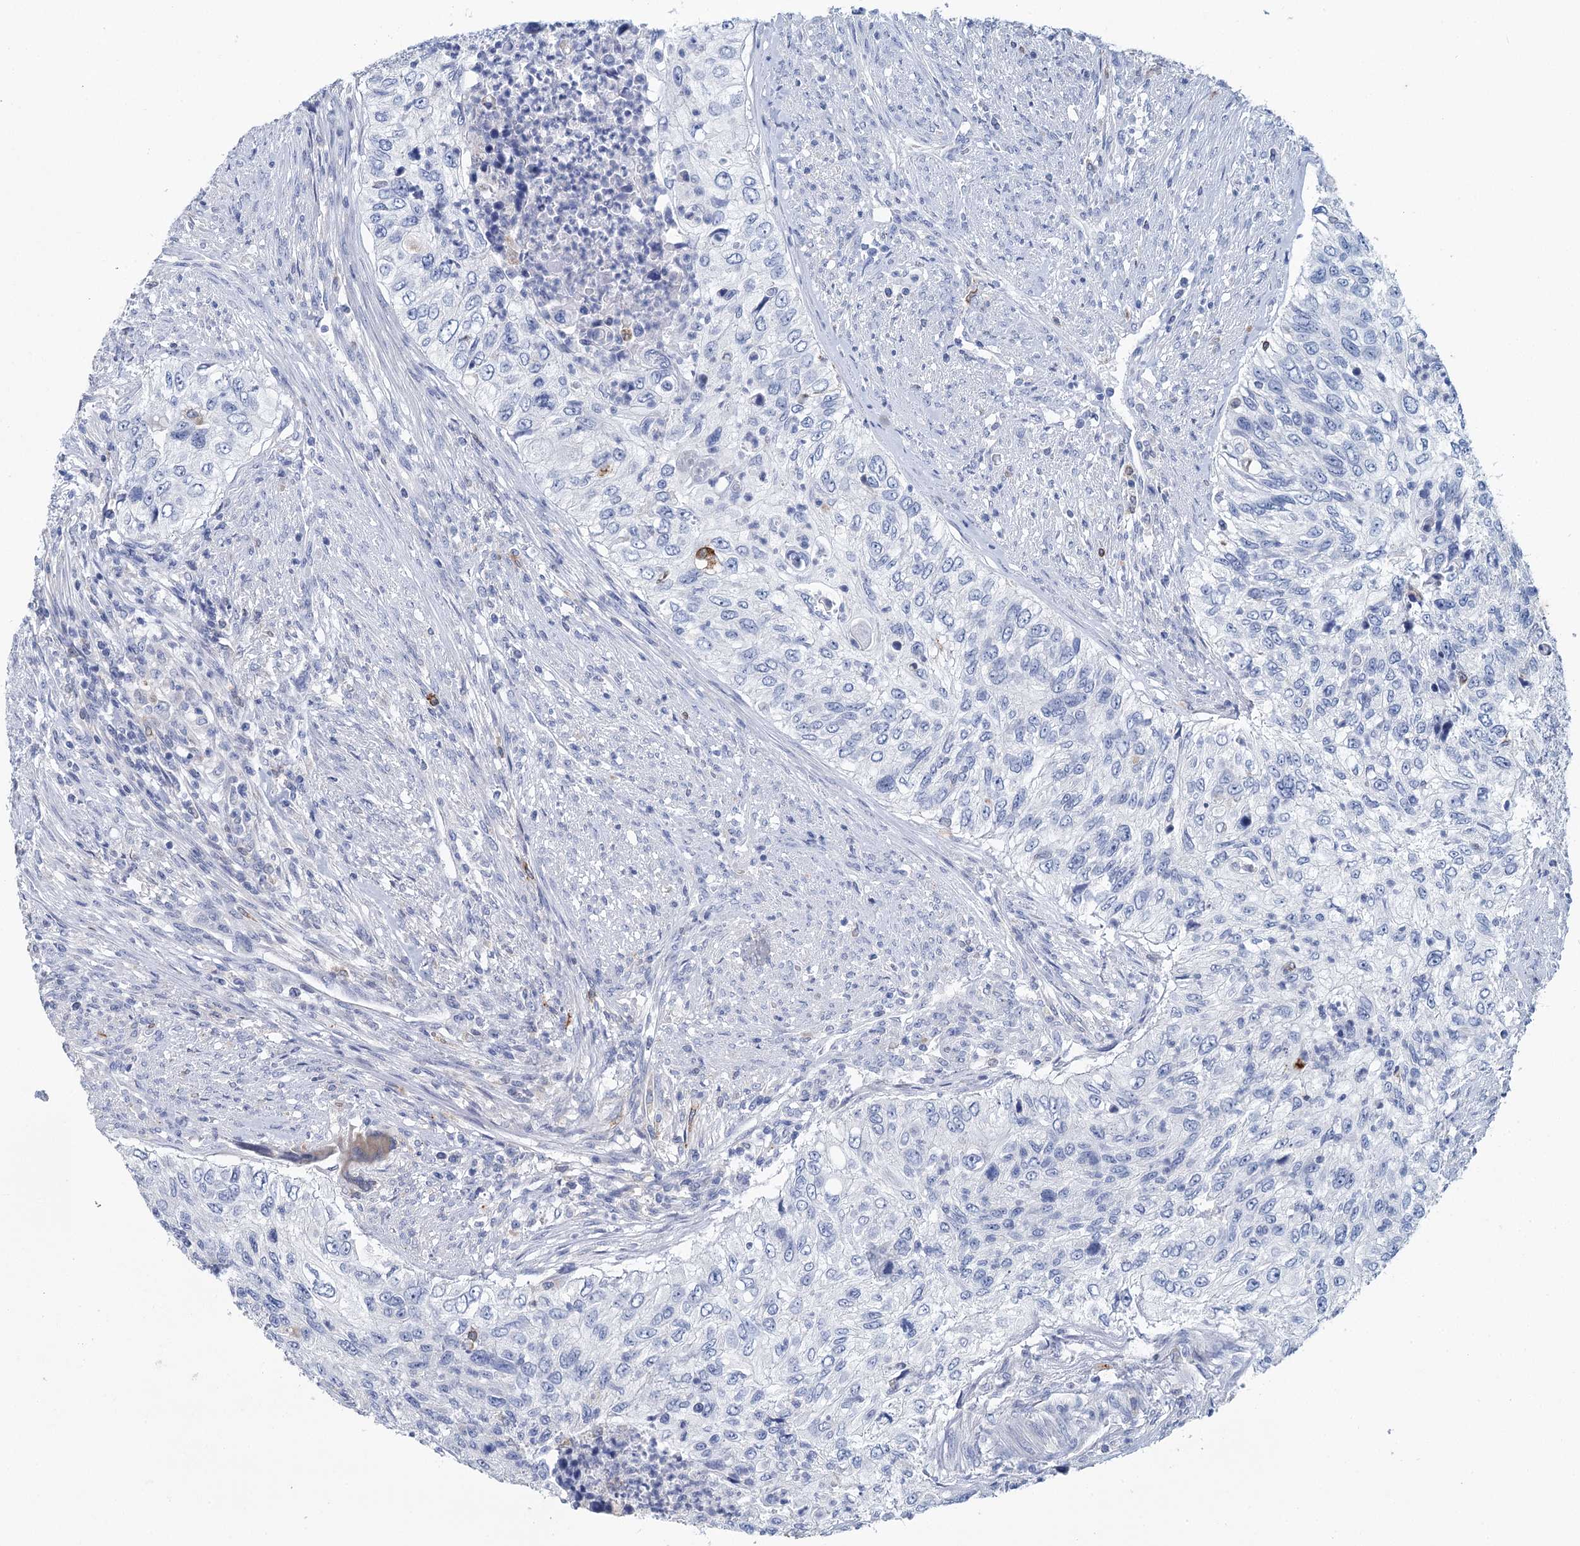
{"staining": {"intensity": "negative", "quantity": "none", "location": "none"}, "tissue": "urothelial cancer", "cell_type": "Tumor cells", "image_type": "cancer", "snomed": [{"axis": "morphology", "description": "Urothelial carcinoma, High grade"}, {"axis": "topography", "description": "Urinary bladder"}], "caption": "Tumor cells are negative for protein expression in human high-grade urothelial carcinoma. Brightfield microscopy of immunohistochemistry (IHC) stained with DAB (brown) and hematoxylin (blue), captured at high magnification.", "gene": "METTL7B", "patient": {"sex": "female", "age": 60}}